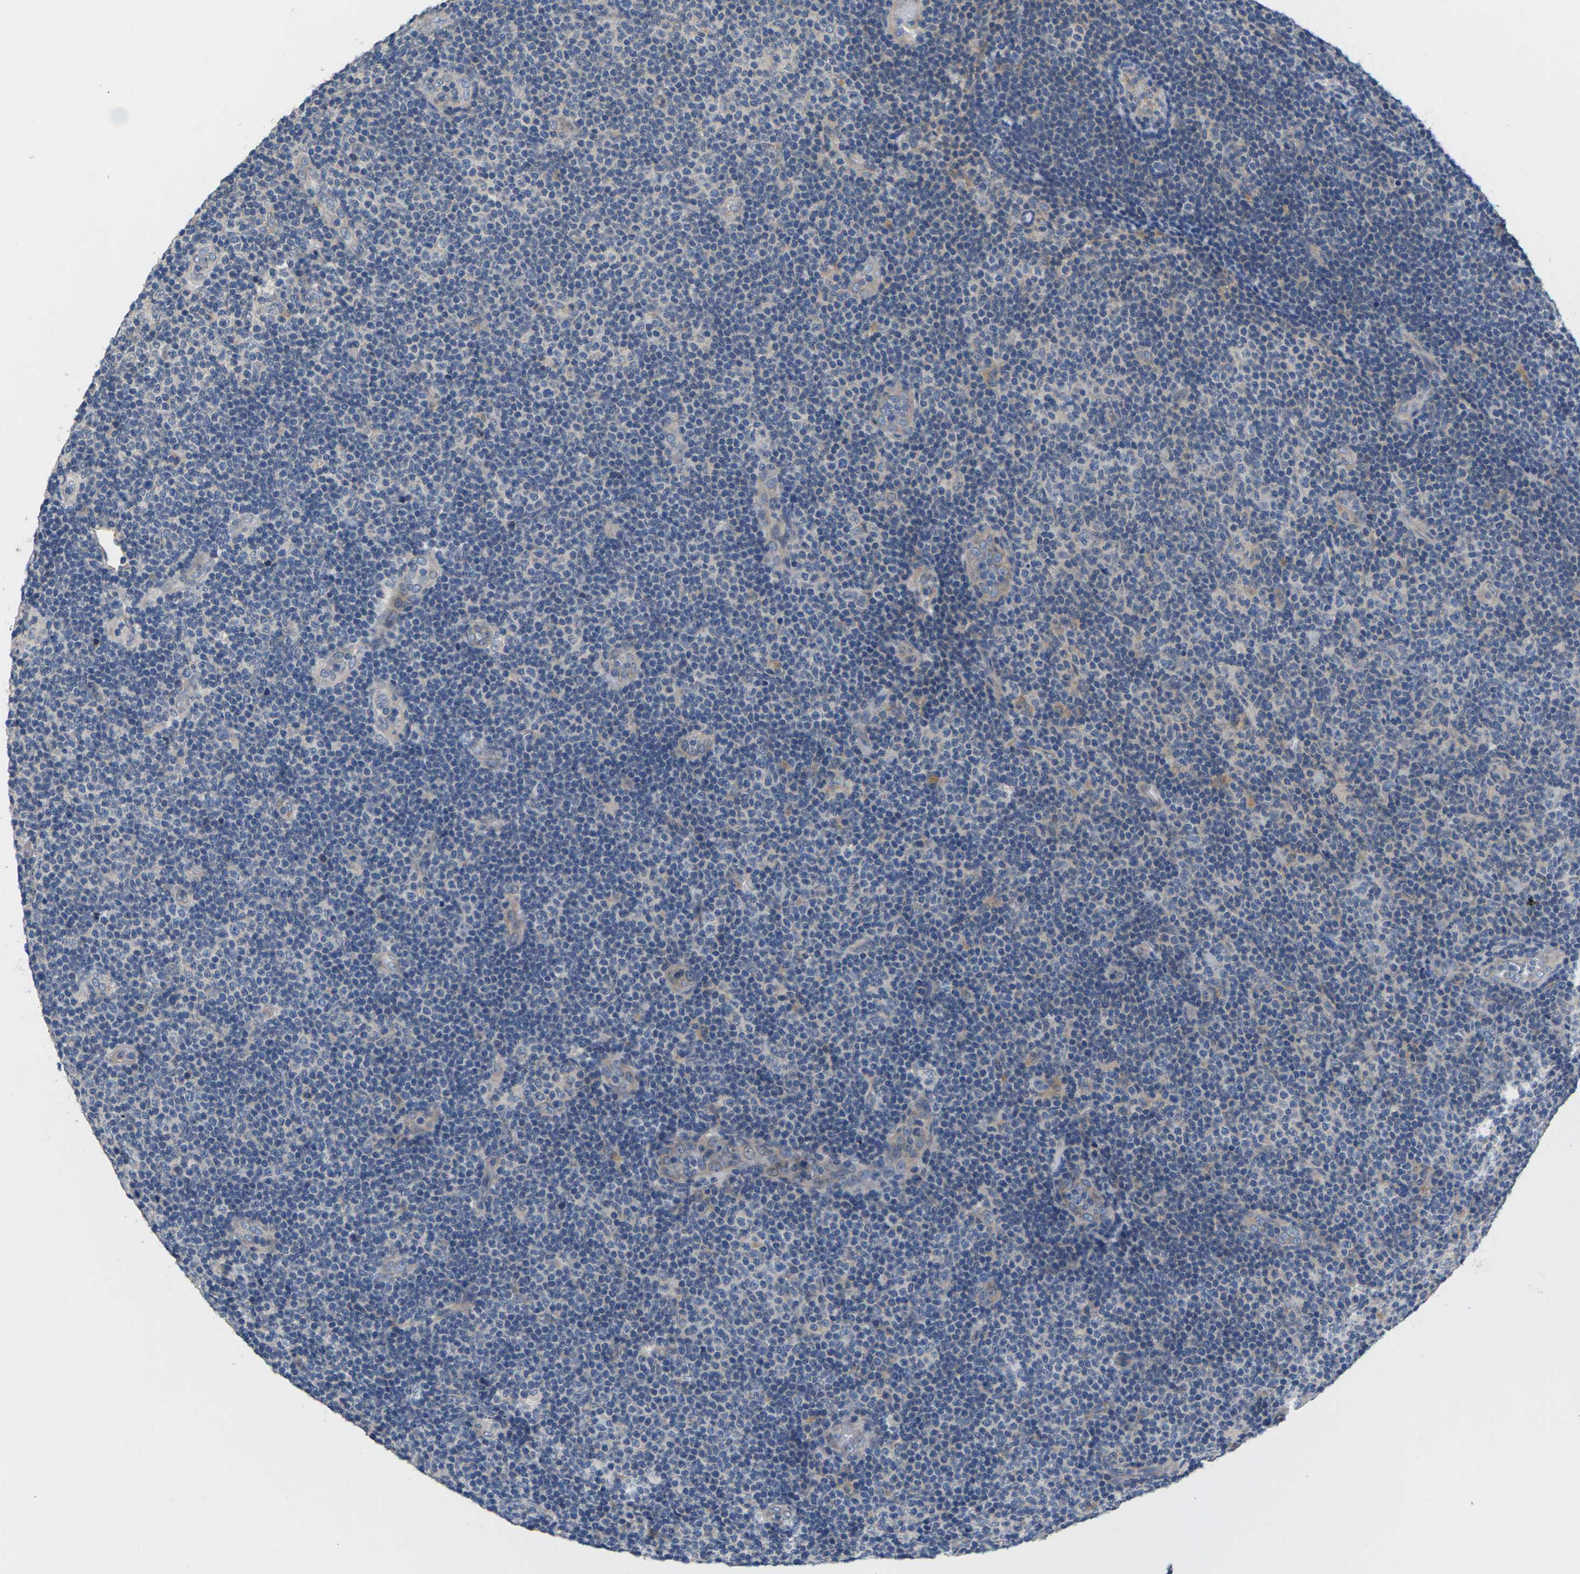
{"staining": {"intensity": "negative", "quantity": "none", "location": "none"}, "tissue": "lymphoma", "cell_type": "Tumor cells", "image_type": "cancer", "snomed": [{"axis": "morphology", "description": "Malignant lymphoma, non-Hodgkin's type, Low grade"}, {"axis": "topography", "description": "Lymph node"}], "caption": "DAB immunohistochemical staining of lymphoma displays no significant positivity in tumor cells.", "gene": "SLC2A2", "patient": {"sex": "male", "age": 83}}